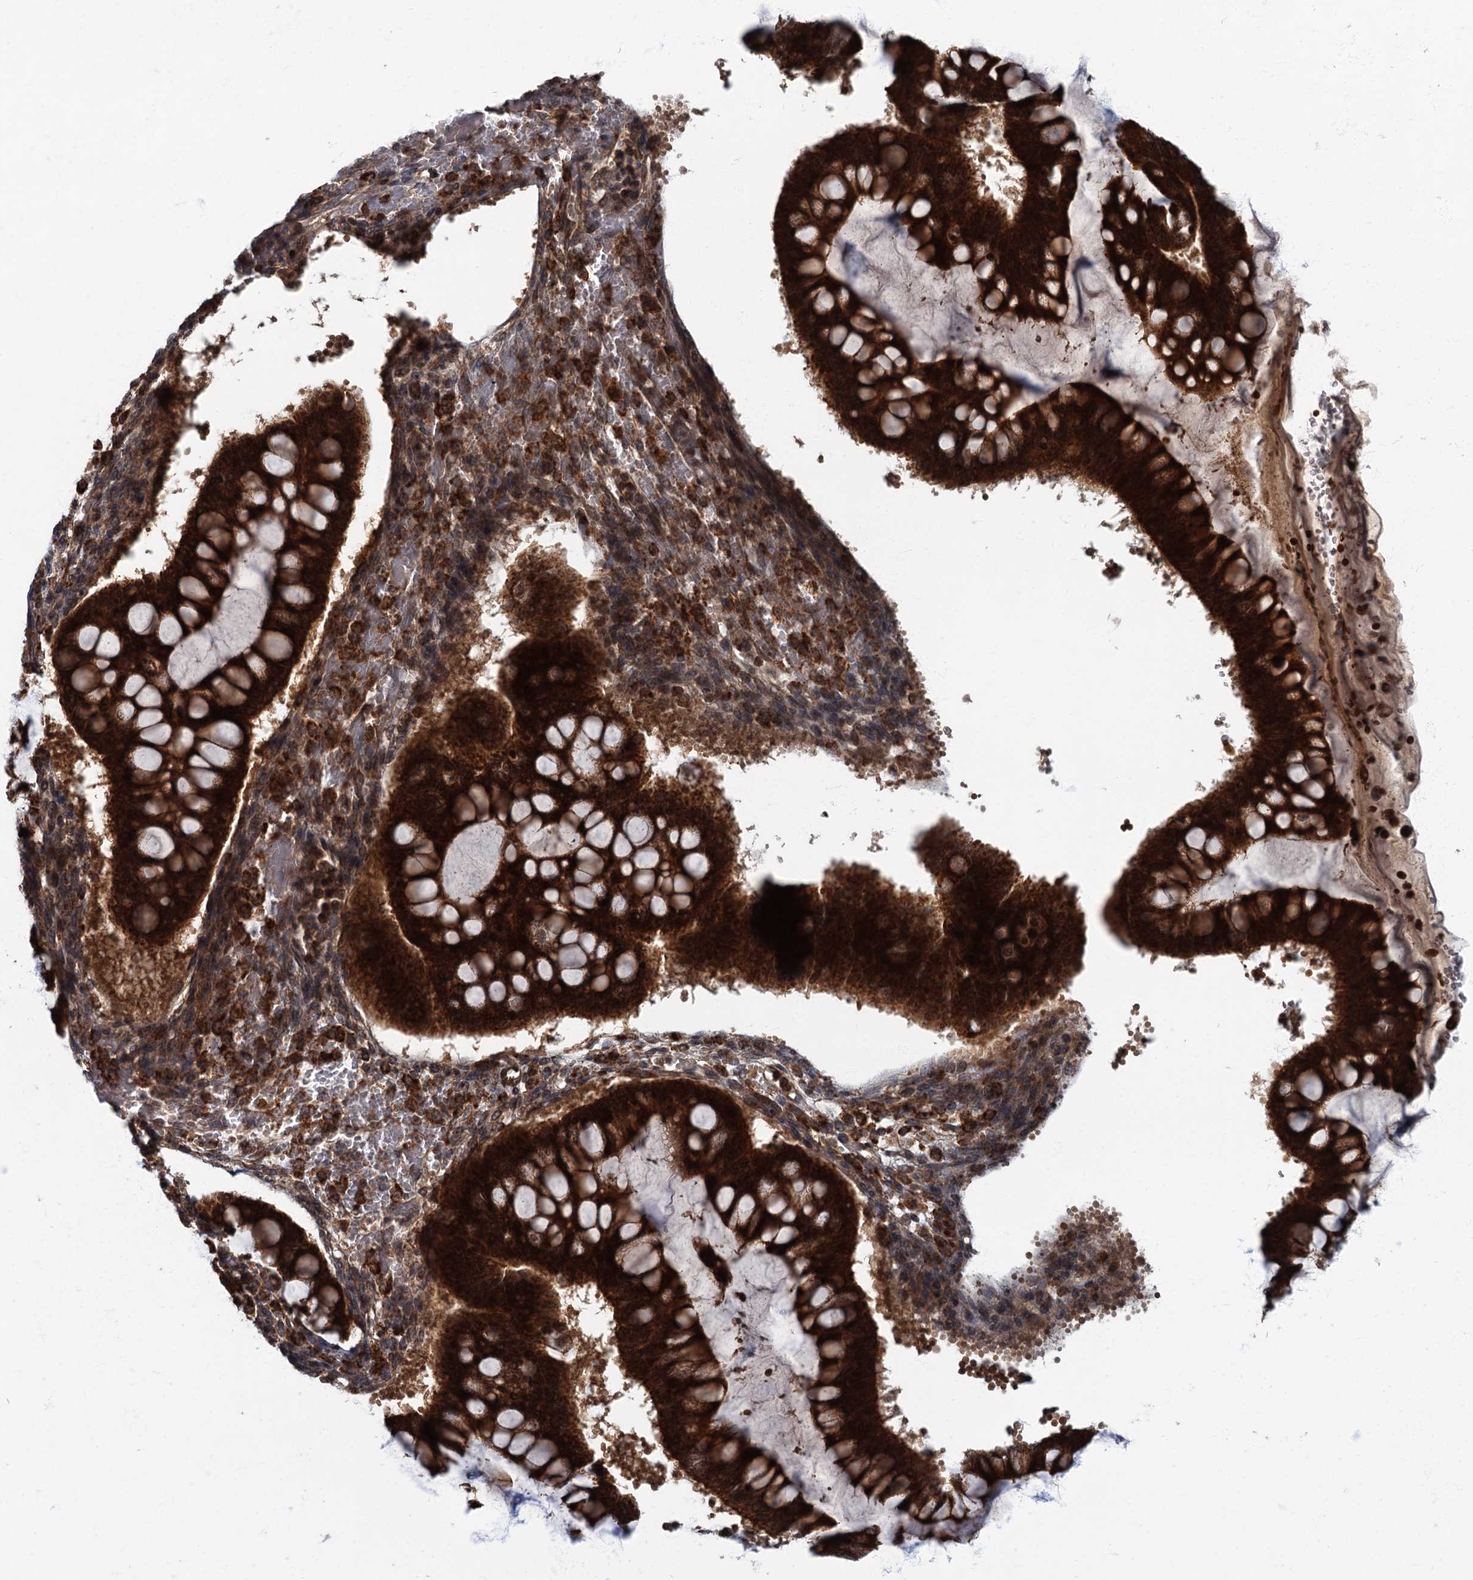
{"staining": {"intensity": "strong", "quantity": ">75%", "location": "cytoplasmic/membranous"}, "tissue": "ovarian cancer", "cell_type": "Tumor cells", "image_type": "cancer", "snomed": [{"axis": "morphology", "description": "Cystadenocarcinoma, mucinous, NOS"}, {"axis": "topography", "description": "Ovary"}], "caption": "Ovarian mucinous cystadenocarcinoma tissue displays strong cytoplasmic/membranous positivity in about >75% of tumor cells (DAB (3,3'-diaminobenzidine) = brown stain, brightfield microscopy at high magnification).", "gene": "SLC11A2", "patient": {"sex": "female", "age": 73}}